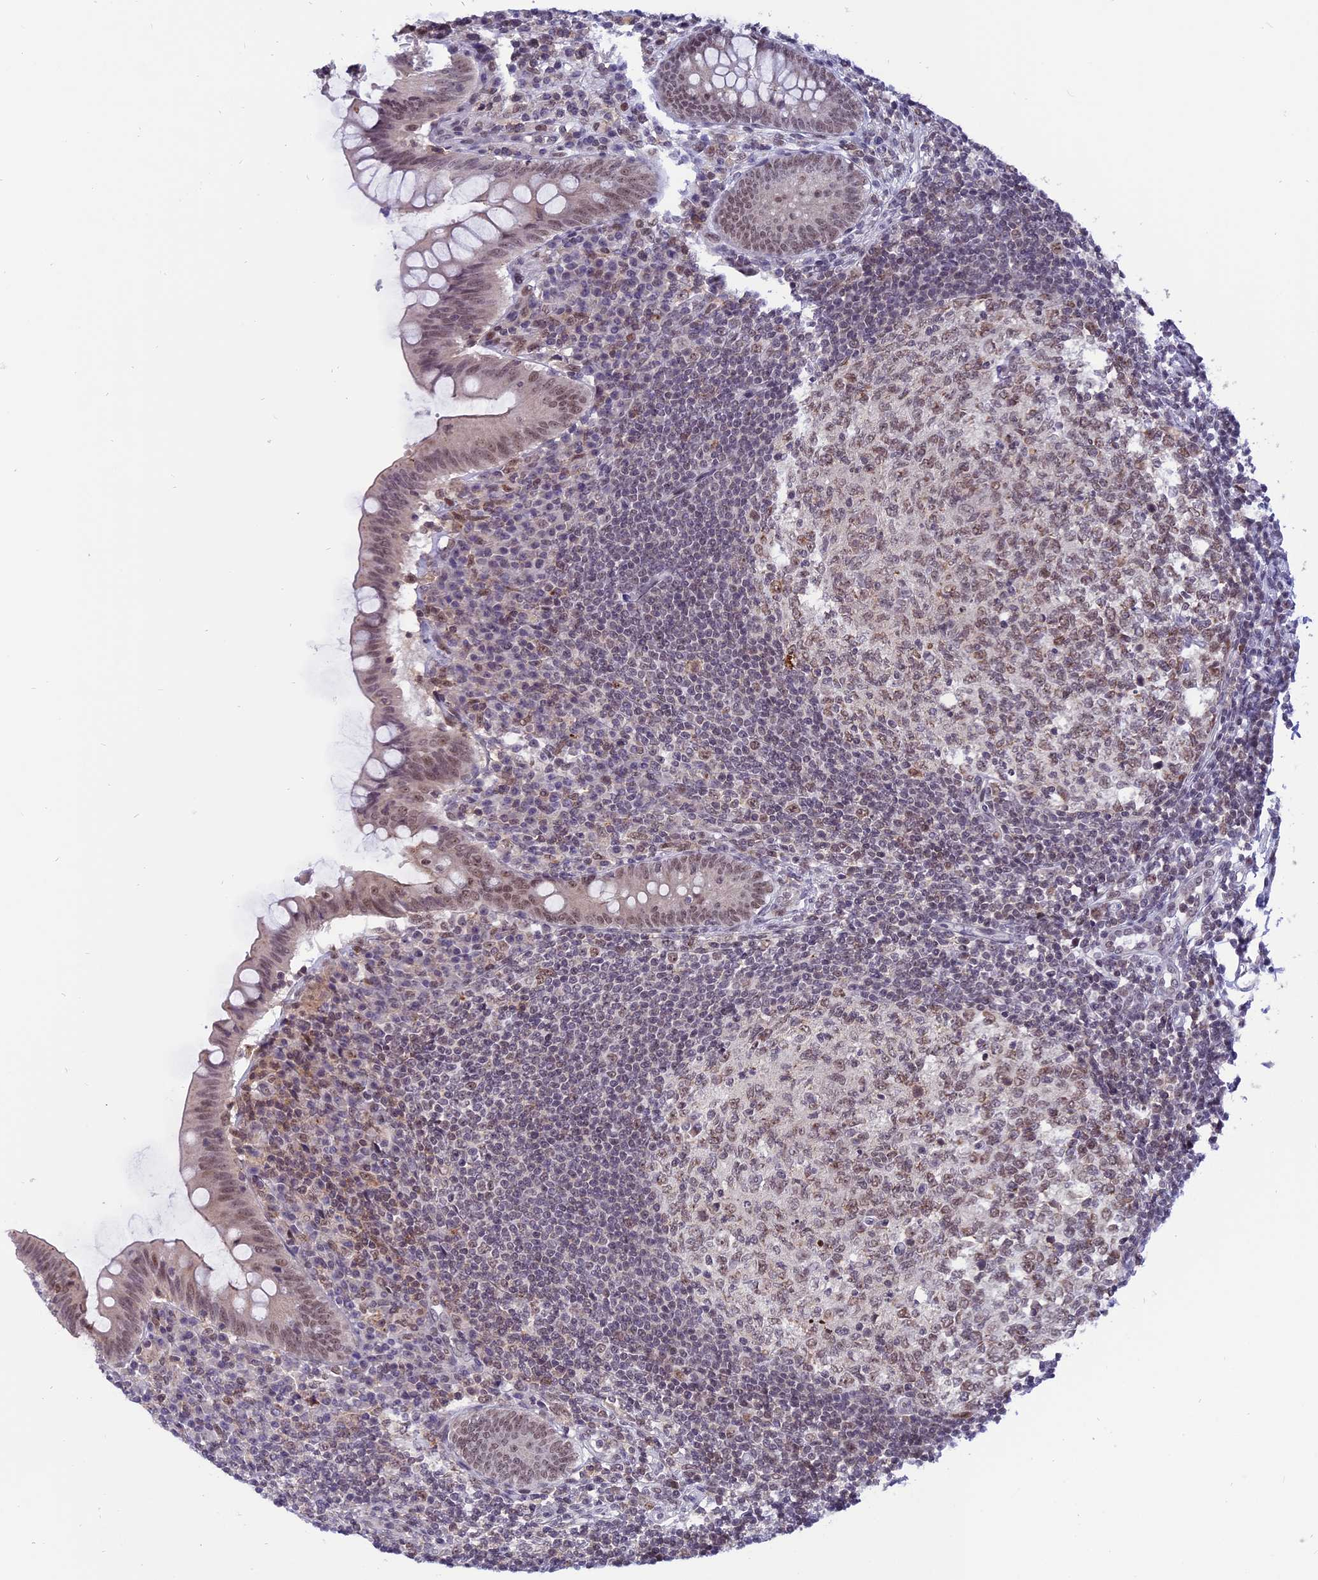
{"staining": {"intensity": "weak", "quantity": ">75%", "location": "nuclear"}, "tissue": "appendix", "cell_type": "Glandular cells", "image_type": "normal", "snomed": [{"axis": "morphology", "description": "Normal tissue, NOS"}, {"axis": "topography", "description": "Appendix"}], "caption": "Brown immunohistochemical staining in benign appendix shows weak nuclear expression in about >75% of glandular cells. (Brightfield microscopy of DAB IHC at high magnification).", "gene": "TADA3", "patient": {"sex": "female", "age": 33}}